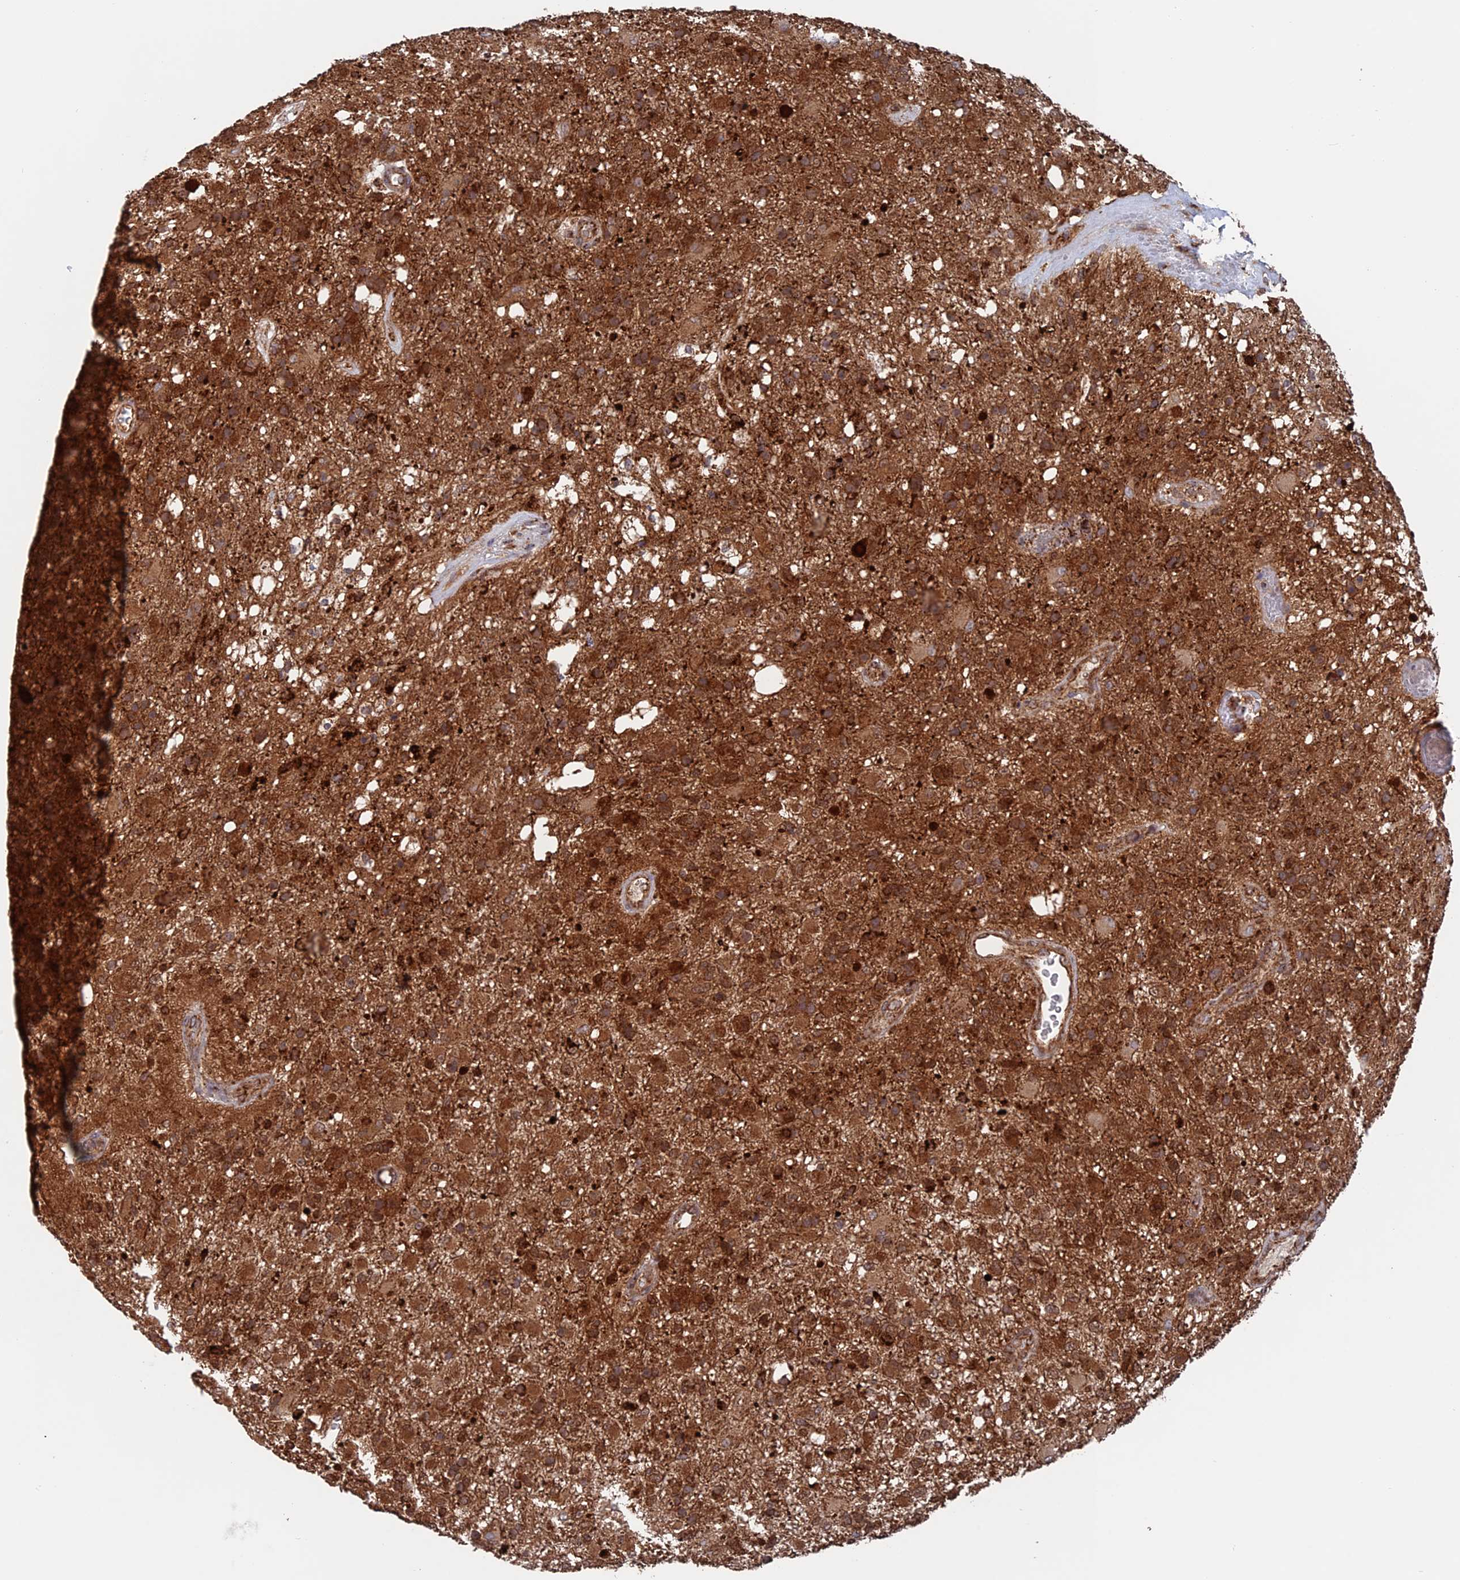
{"staining": {"intensity": "strong", "quantity": ">75%", "location": "cytoplasmic/membranous"}, "tissue": "glioma", "cell_type": "Tumor cells", "image_type": "cancer", "snomed": [{"axis": "morphology", "description": "Glioma, malignant, High grade"}, {"axis": "topography", "description": "Brain"}], "caption": "This image shows IHC staining of malignant glioma (high-grade), with high strong cytoplasmic/membranous expression in approximately >75% of tumor cells.", "gene": "DTYMK", "patient": {"sex": "female", "age": 74}}